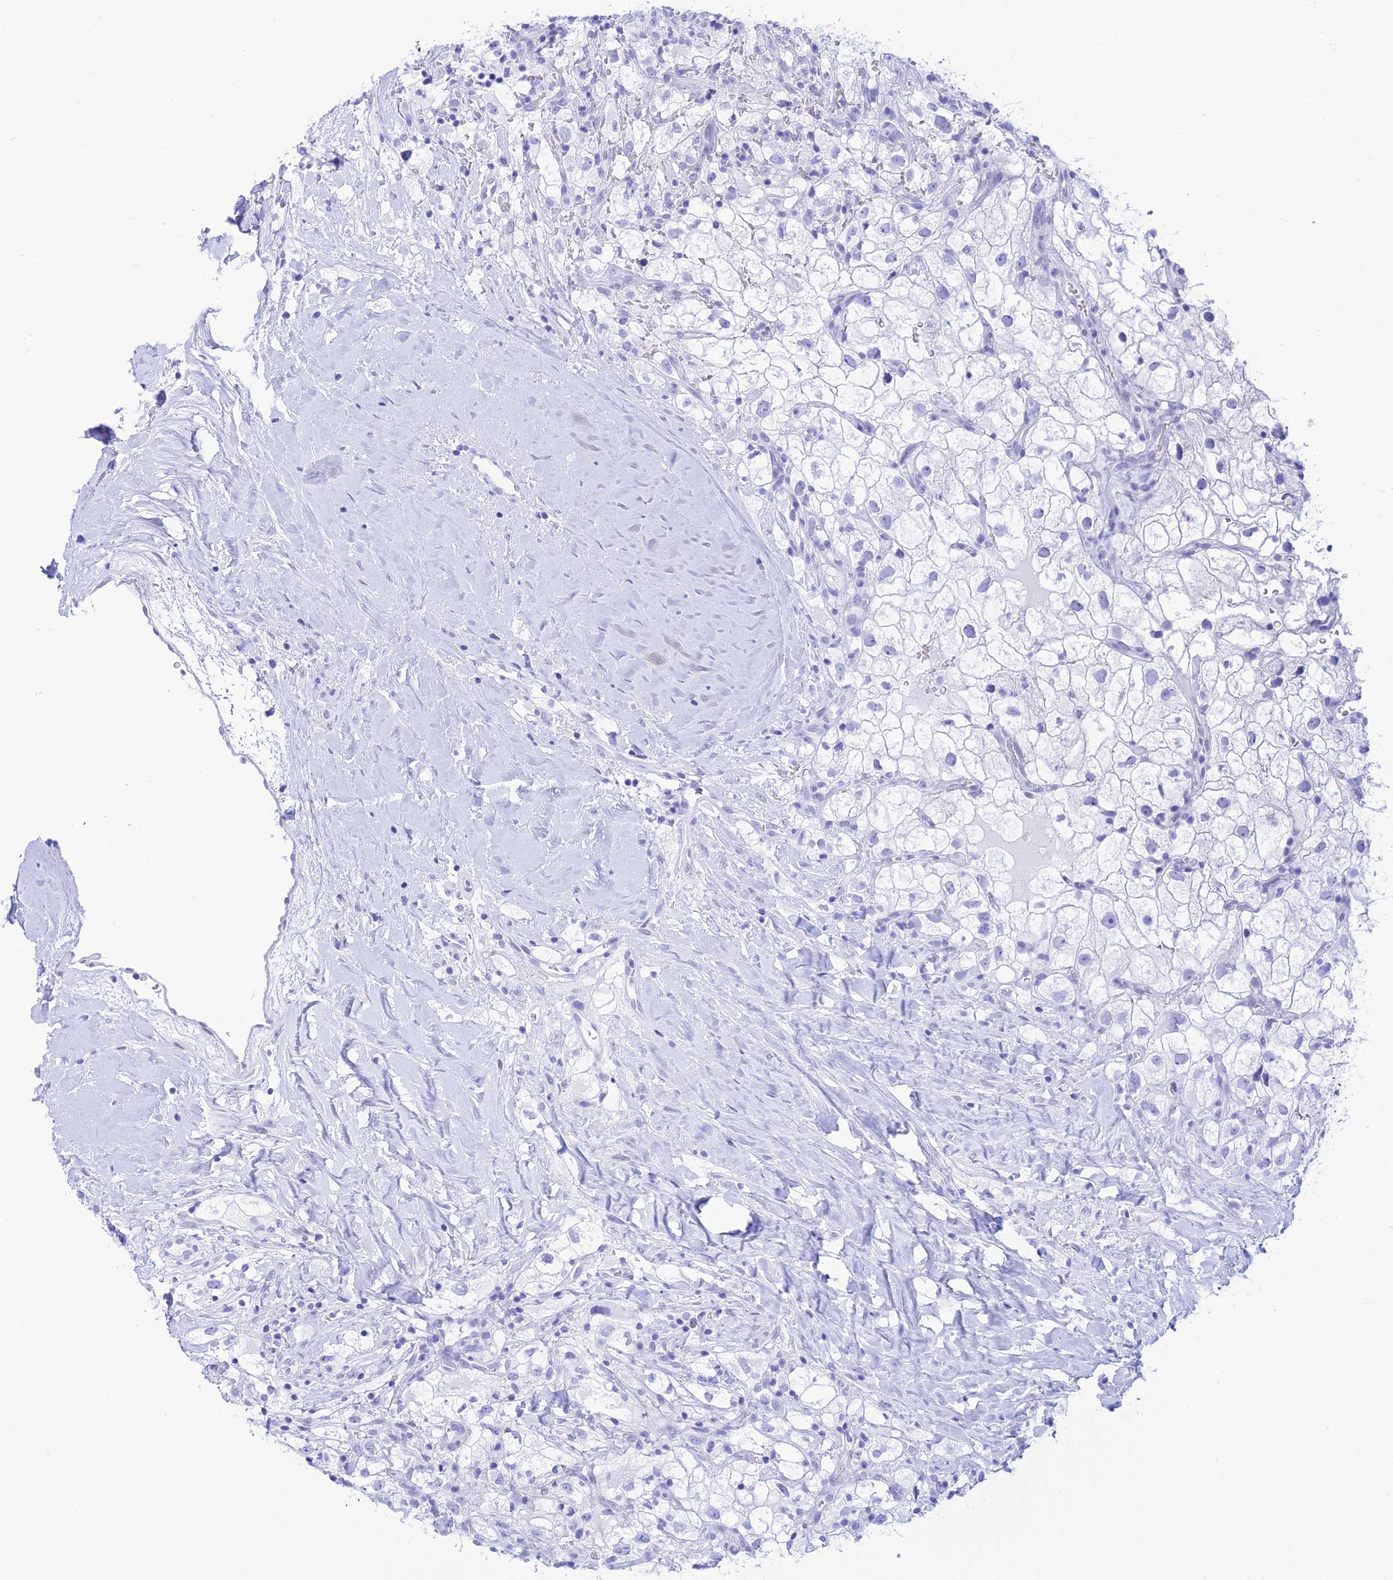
{"staining": {"intensity": "negative", "quantity": "none", "location": "none"}, "tissue": "renal cancer", "cell_type": "Tumor cells", "image_type": "cancer", "snomed": [{"axis": "morphology", "description": "Adenocarcinoma, NOS"}, {"axis": "topography", "description": "Kidney"}], "caption": "Histopathology image shows no significant protein staining in tumor cells of renal adenocarcinoma. (DAB (3,3'-diaminobenzidine) IHC with hematoxylin counter stain).", "gene": "PRNP", "patient": {"sex": "male", "age": 59}}